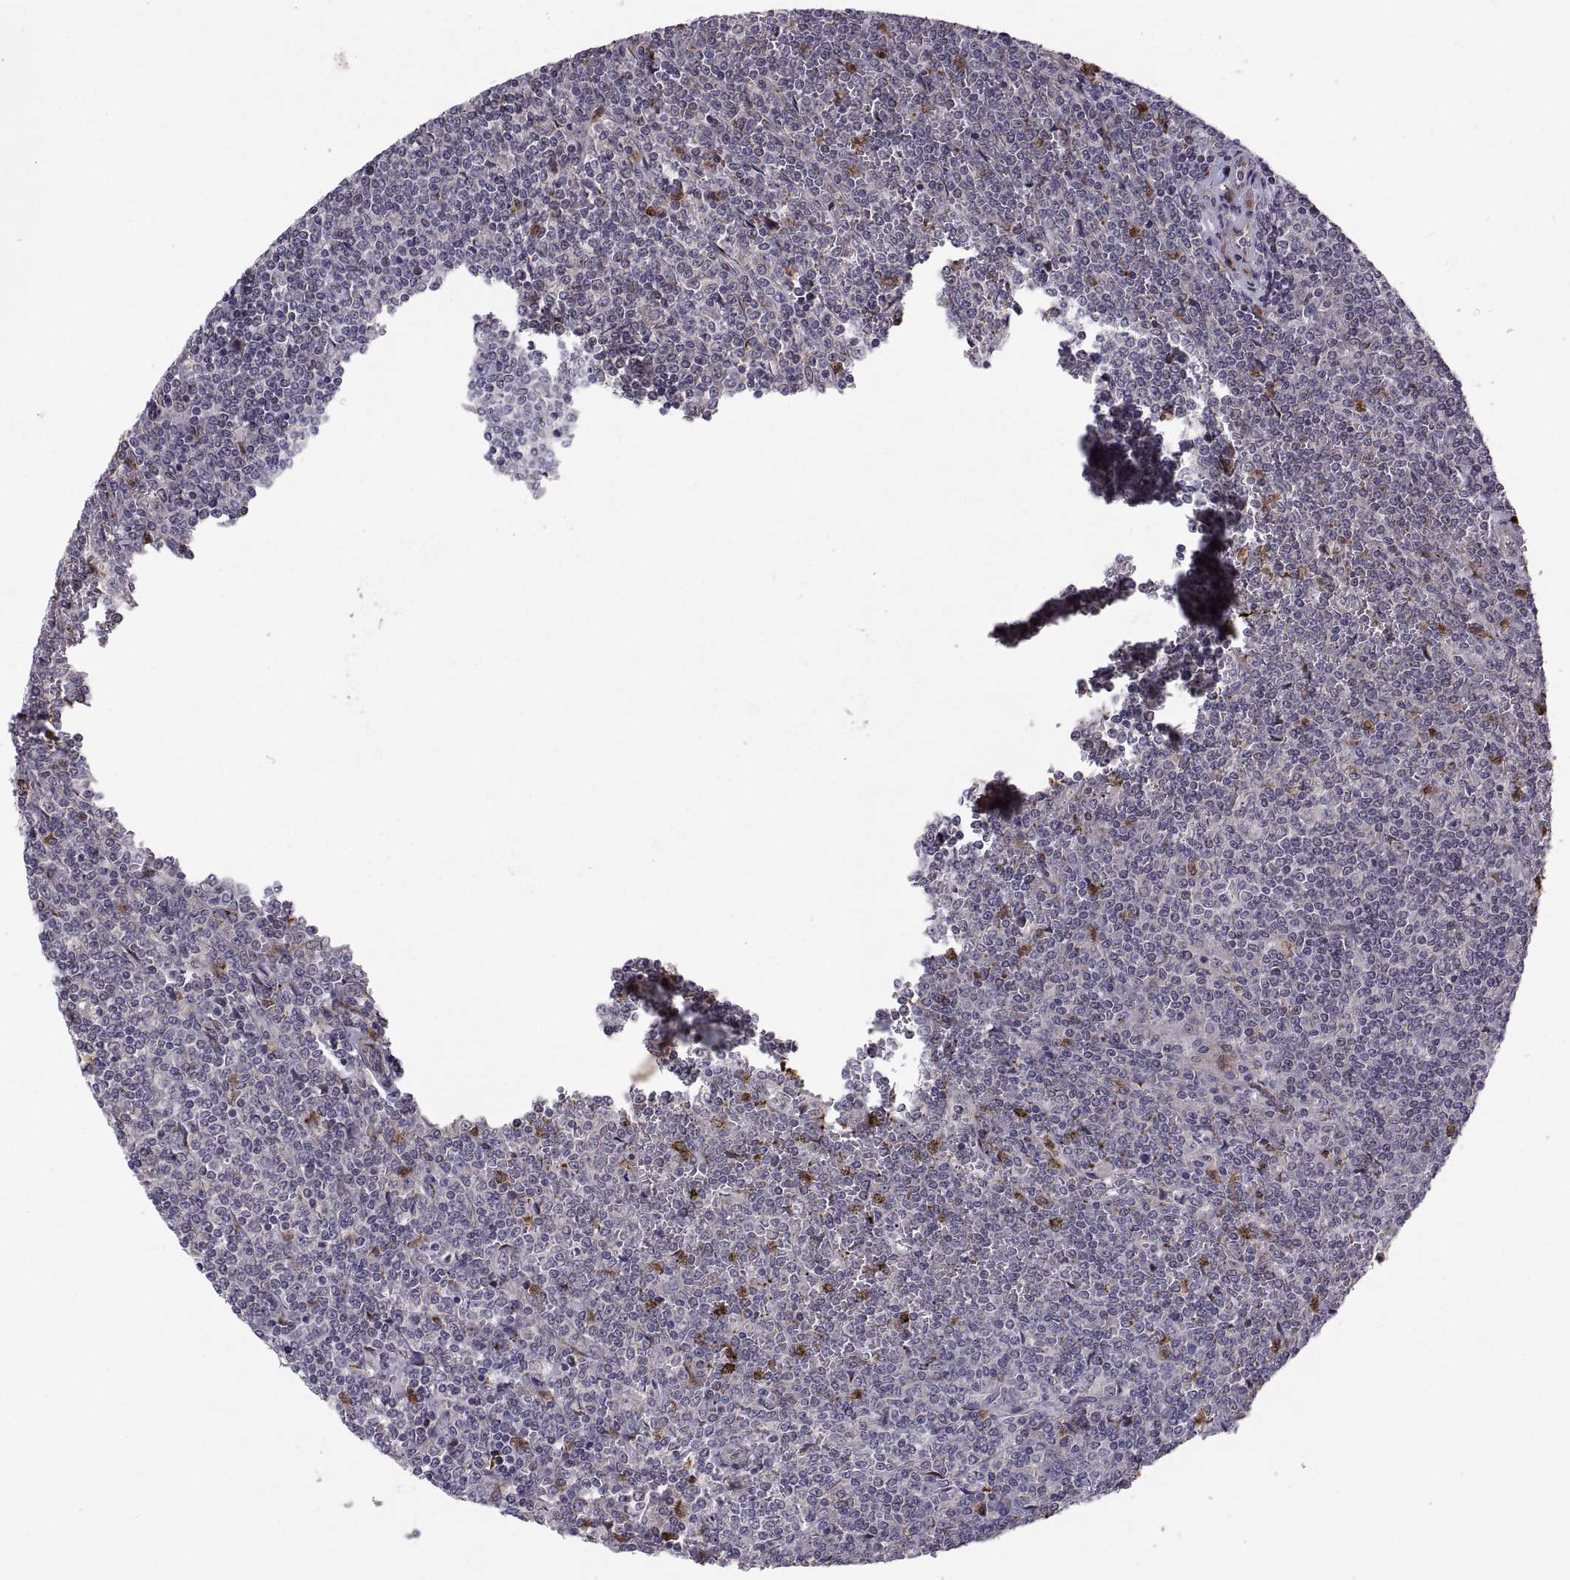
{"staining": {"intensity": "negative", "quantity": "none", "location": "none"}, "tissue": "lymphoma", "cell_type": "Tumor cells", "image_type": "cancer", "snomed": [{"axis": "morphology", "description": "Malignant lymphoma, non-Hodgkin's type, Low grade"}, {"axis": "topography", "description": "Spleen"}], "caption": "IHC of lymphoma exhibits no expression in tumor cells.", "gene": "TESC", "patient": {"sex": "female", "age": 19}}